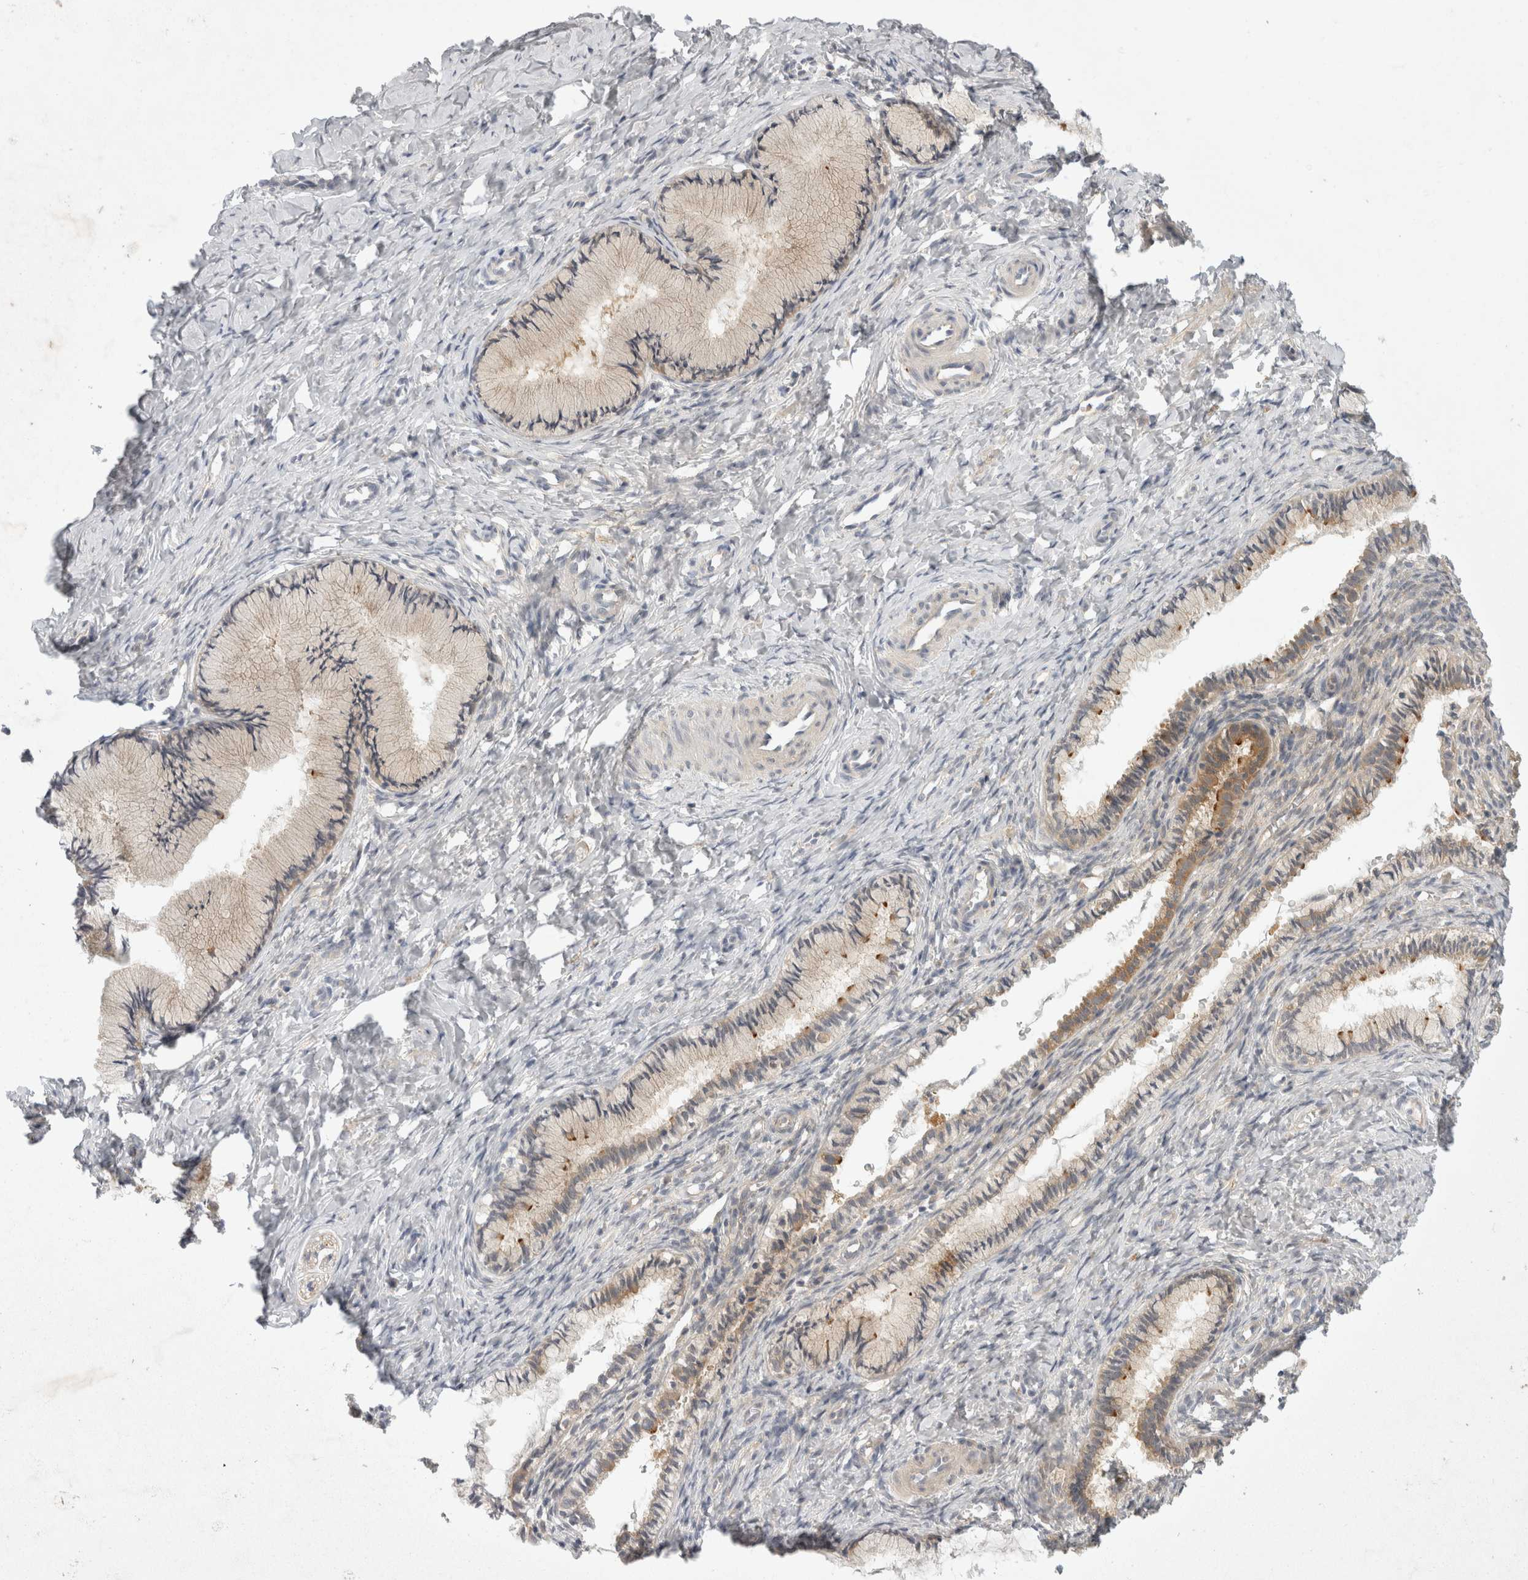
{"staining": {"intensity": "weak", "quantity": "<25%", "location": "cytoplasmic/membranous"}, "tissue": "cervix", "cell_type": "Glandular cells", "image_type": "normal", "snomed": [{"axis": "morphology", "description": "Normal tissue, NOS"}, {"axis": "topography", "description": "Cervix"}], "caption": "Cervix was stained to show a protein in brown. There is no significant positivity in glandular cells. (Immunohistochemistry (ihc), brightfield microscopy, high magnification).", "gene": "TOM1L2", "patient": {"sex": "female", "age": 27}}